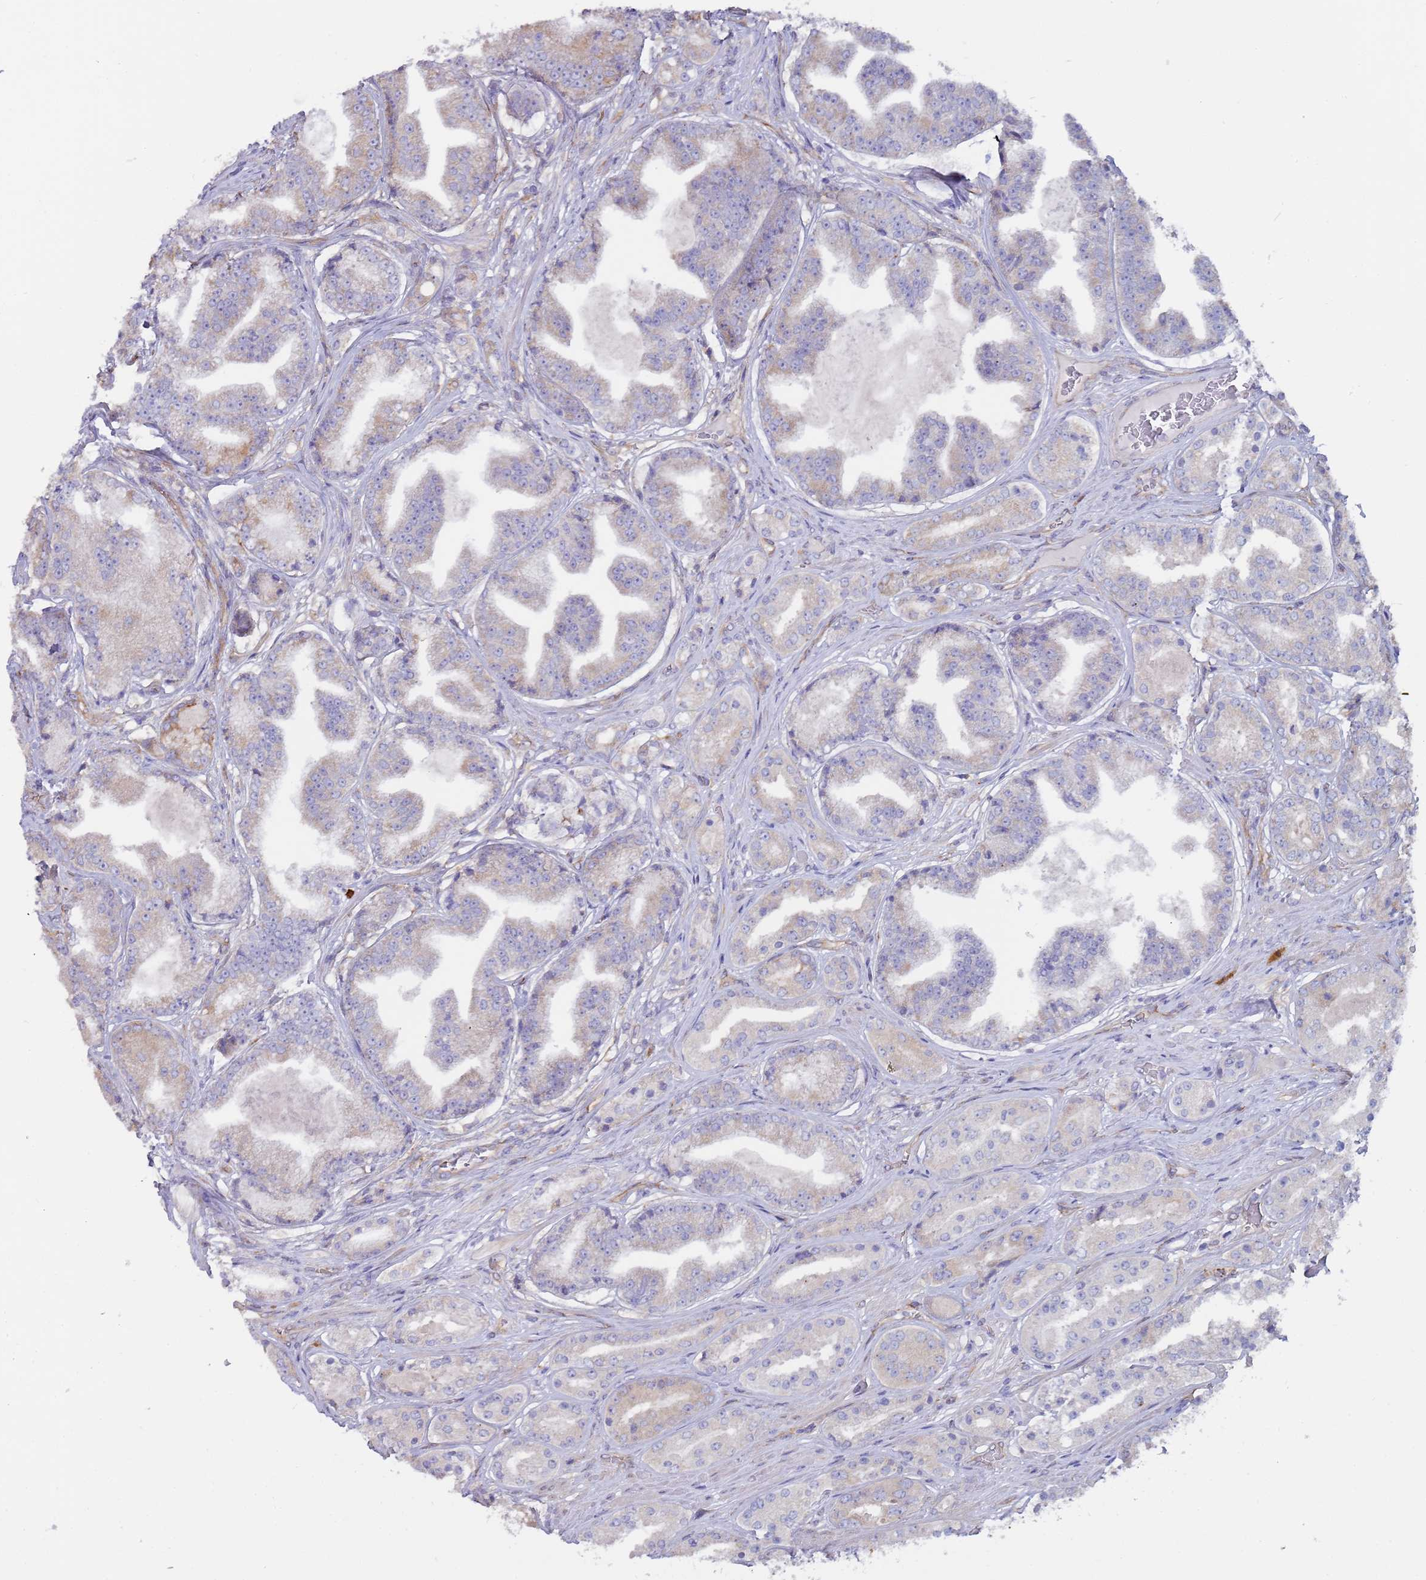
{"staining": {"intensity": "weak", "quantity": "<25%", "location": "cytoplasmic/membranous"}, "tissue": "prostate cancer", "cell_type": "Tumor cells", "image_type": "cancer", "snomed": [{"axis": "morphology", "description": "Adenocarcinoma, High grade"}, {"axis": "topography", "description": "Prostate"}], "caption": "Immunohistochemistry (IHC) of high-grade adenocarcinoma (prostate) demonstrates no staining in tumor cells. (Brightfield microscopy of DAB immunohistochemistry (IHC) at high magnification).", "gene": "ZNF844", "patient": {"sex": "male", "age": 63}}